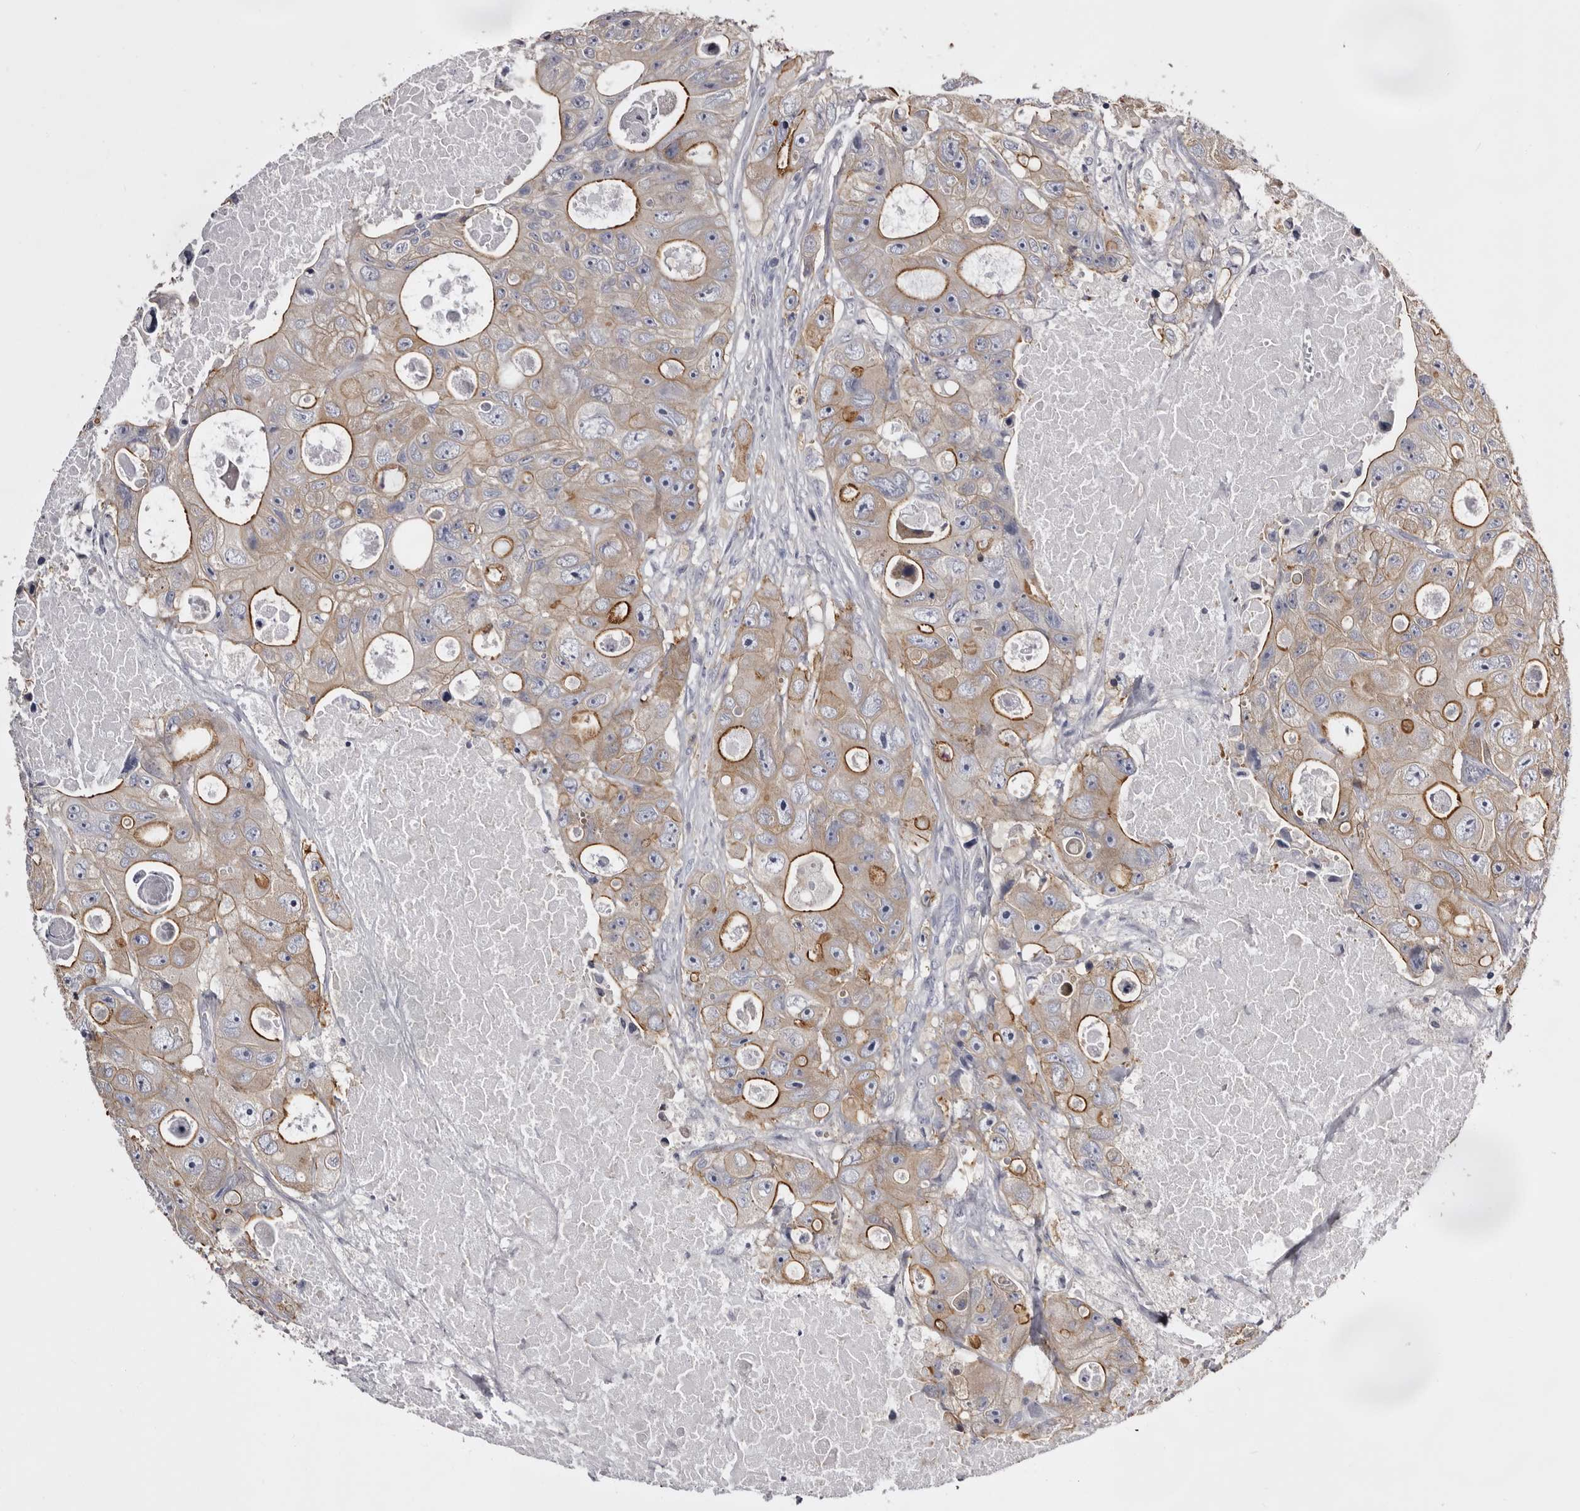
{"staining": {"intensity": "moderate", "quantity": "25%-75%", "location": "cytoplasmic/membranous"}, "tissue": "colorectal cancer", "cell_type": "Tumor cells", "image_type": "cancer", "snomed": [{"axis": "morphology", "description": "Adenocarcinoma, NOS"}, {"axis": "topography", "description": "Colon"}], "caption": "A brown stain shows moderate cytoplasmic/membranous staining of a protein in human colorectal adenocarcinoma tumor cells.", "gene": "LAD1", "patient": {"sex": "female", "age": 46}}